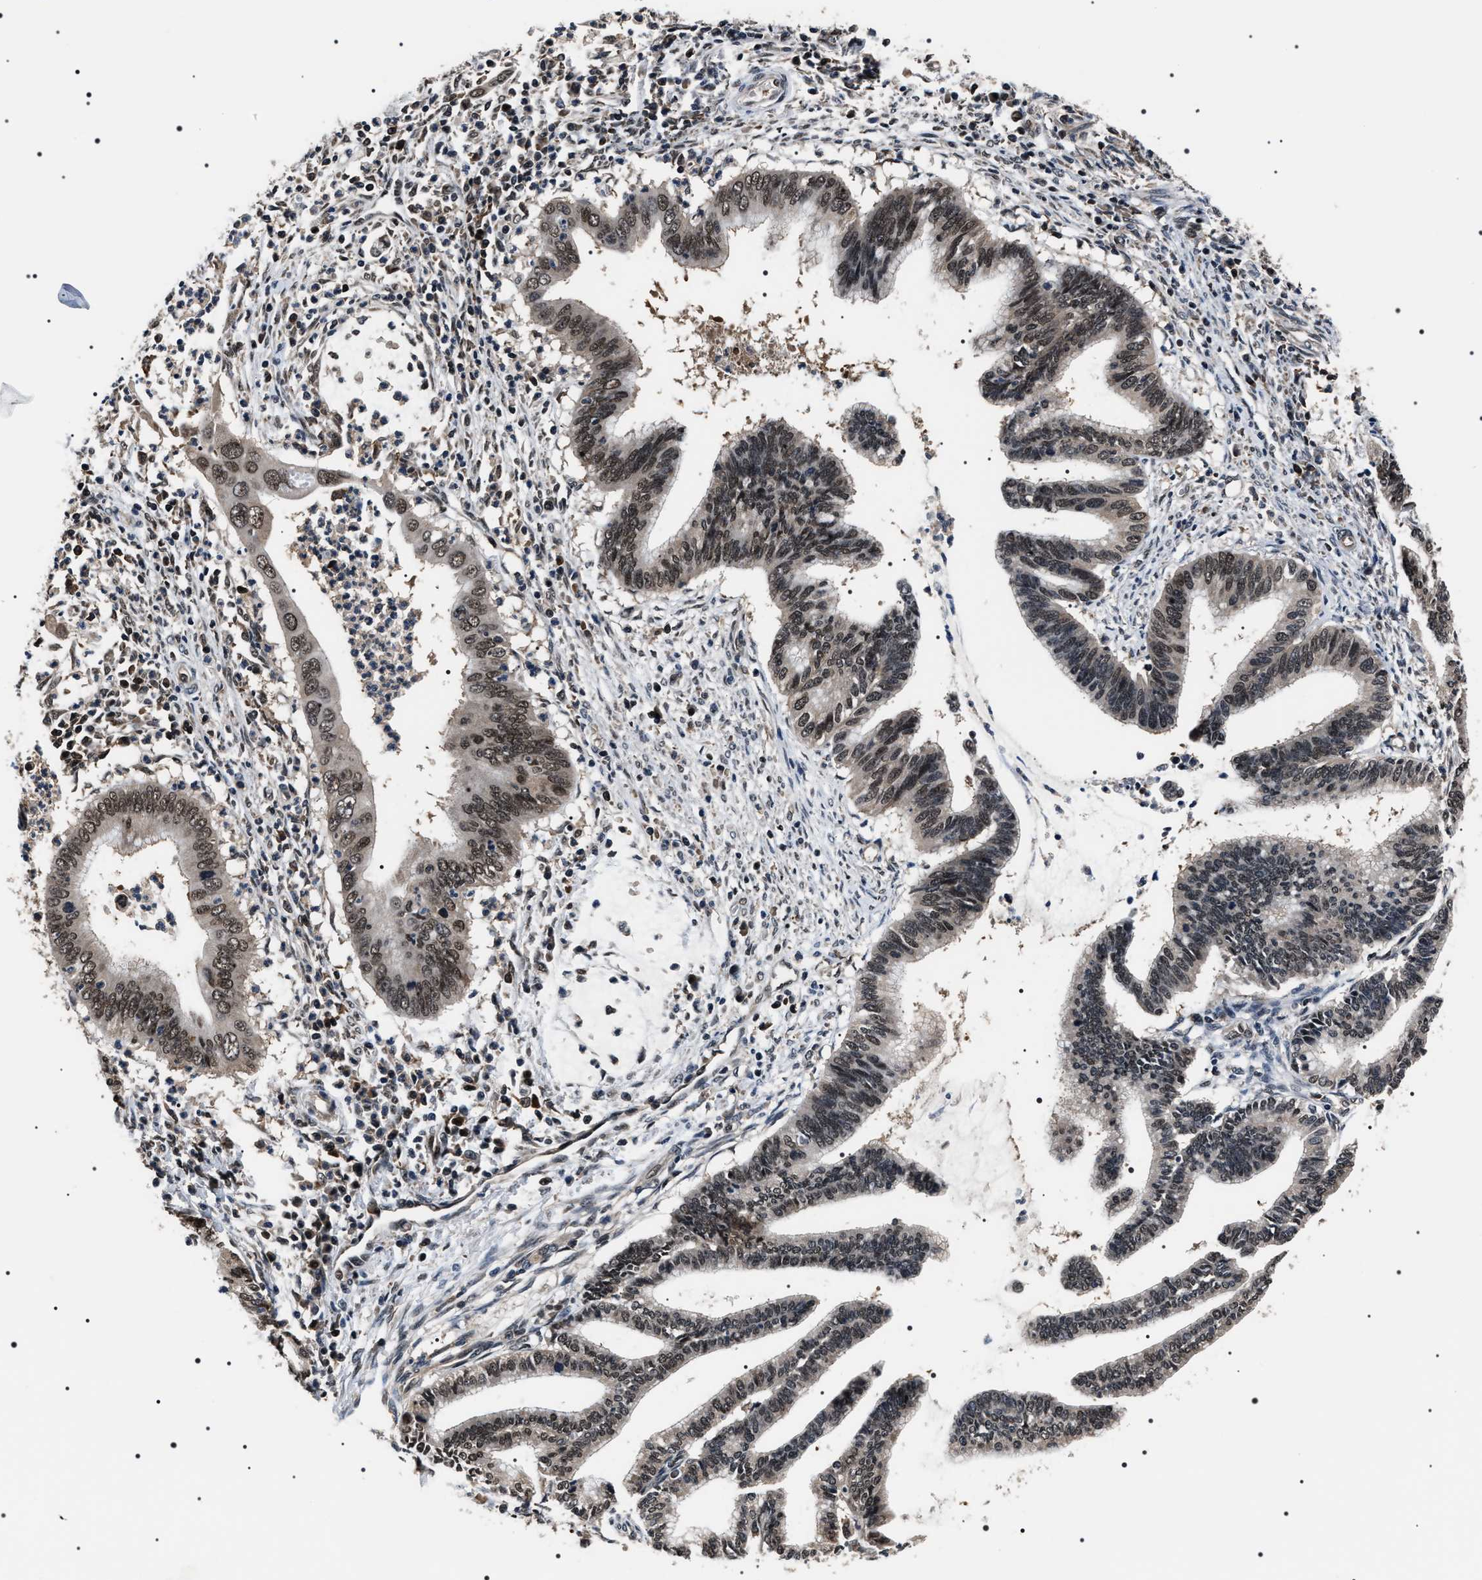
{"staining": {"intensity": "weak", "quantity": ">75%", "location": "cytoplasmic/membranous,nuclear"}, "tissue": "cervical cancer", "cell_type": "Tumor cells", "image_type": "cancer", "snomed": [{"axis": "morphology", "description": "Adenocarcinoma, NOS"}, {"axis": "topography", "description": "Cervix"}], "caption": "The micrograph demonstrates immunohistochemical staining of cervical adenocarcinoma. There is weak cytoplasmic/membranous and nuclear positivity is seen in about >75% of tumor cells.", "gene": "SIPA1", "patient": {"sex": "female", "age": 36}}